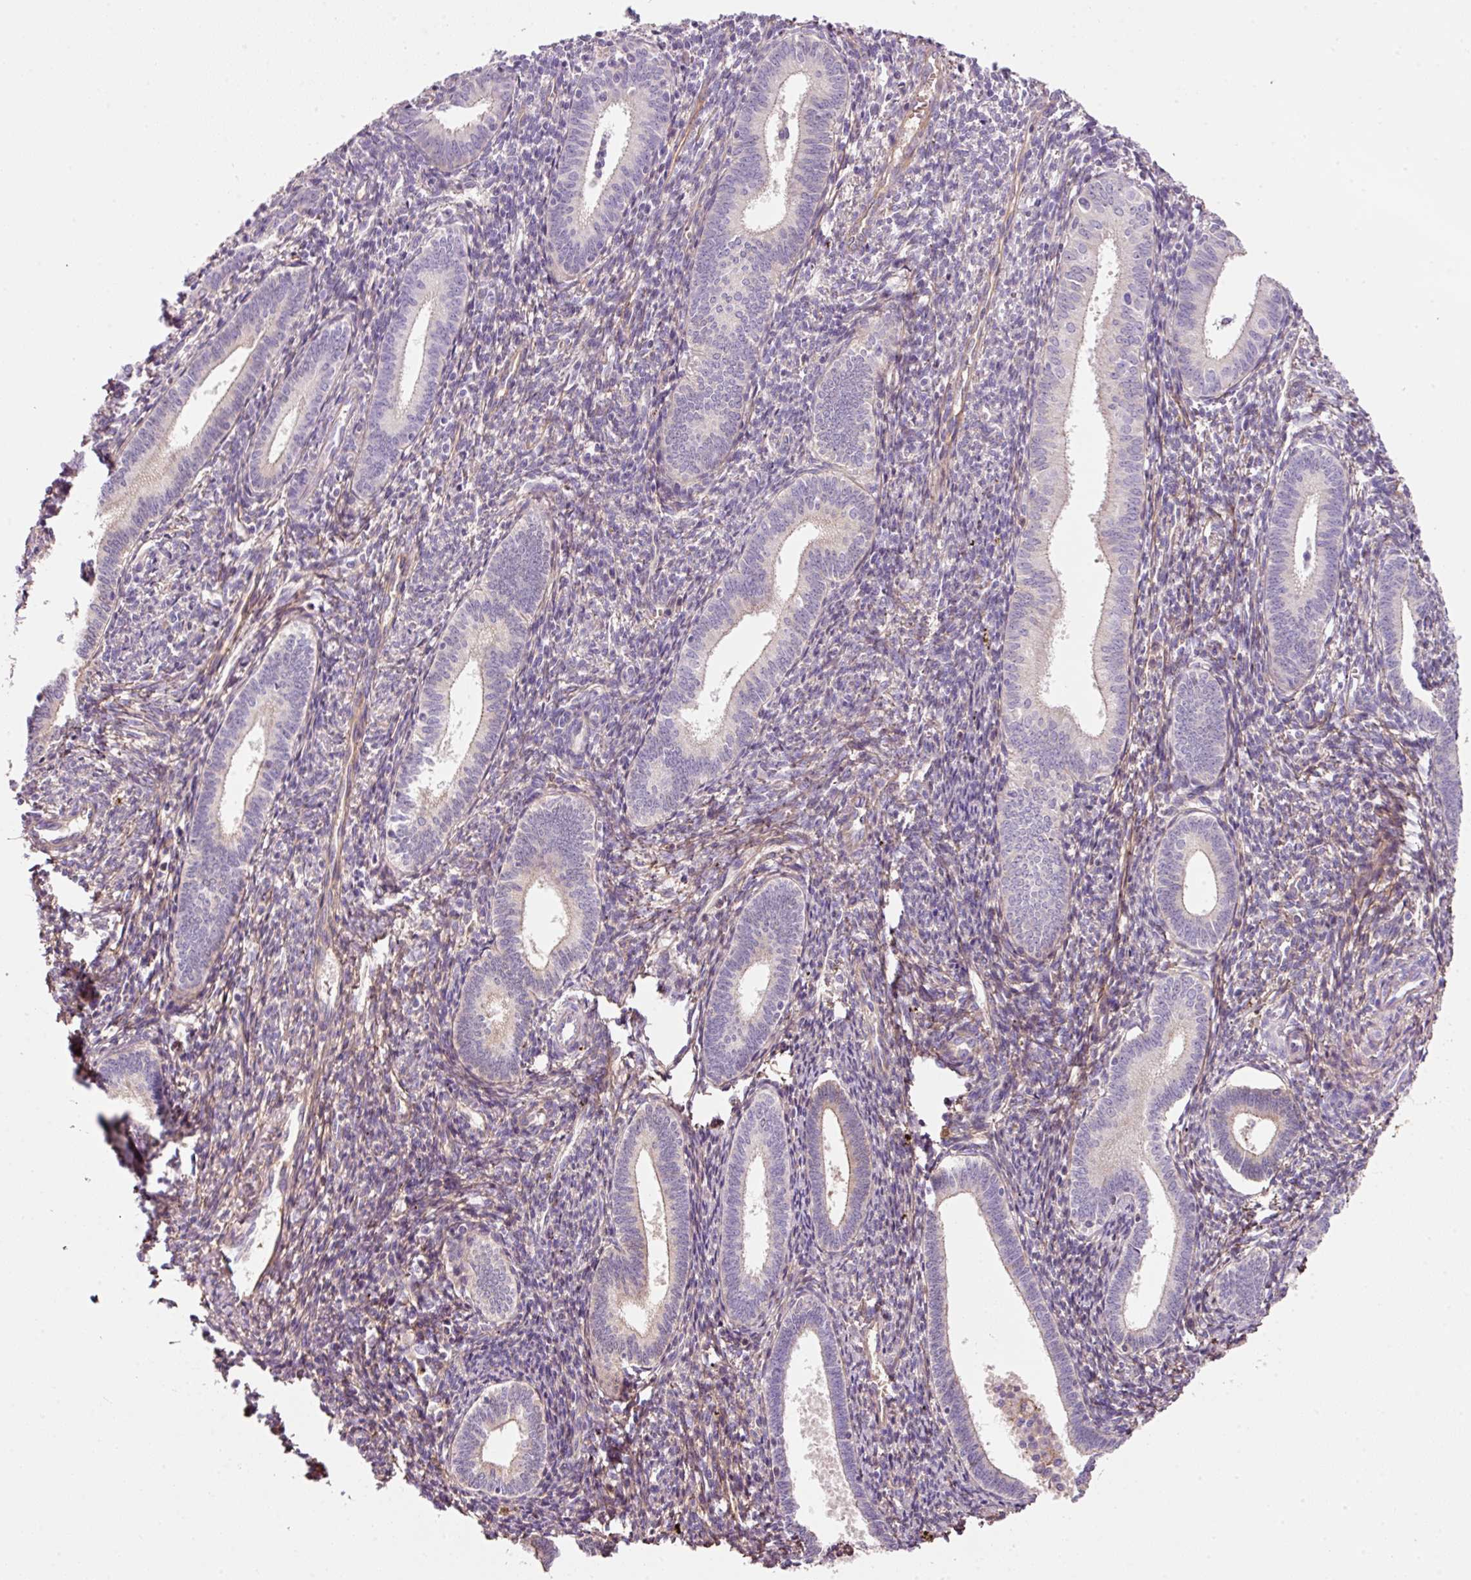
{"staining": {"intensity": "negative", "quantity": "none", "location": "none"}, "tissue": "endometrium", "cell_type": "Cells in endometrial stroma", "image_type": "normal", "snomed": [{"axis": "morphology", "description": "Normal tissue, NOS"}, {"axis": "topography", "description": "Endometrium"}], "caption": "Immunohistochemical staining of benign human endometrium demonstrates no significant expression in cells in endometrial stroma. Nuclei are stained in blue.", "gene": "SOS2", "patient": {"sex": "female", "age": 41}}